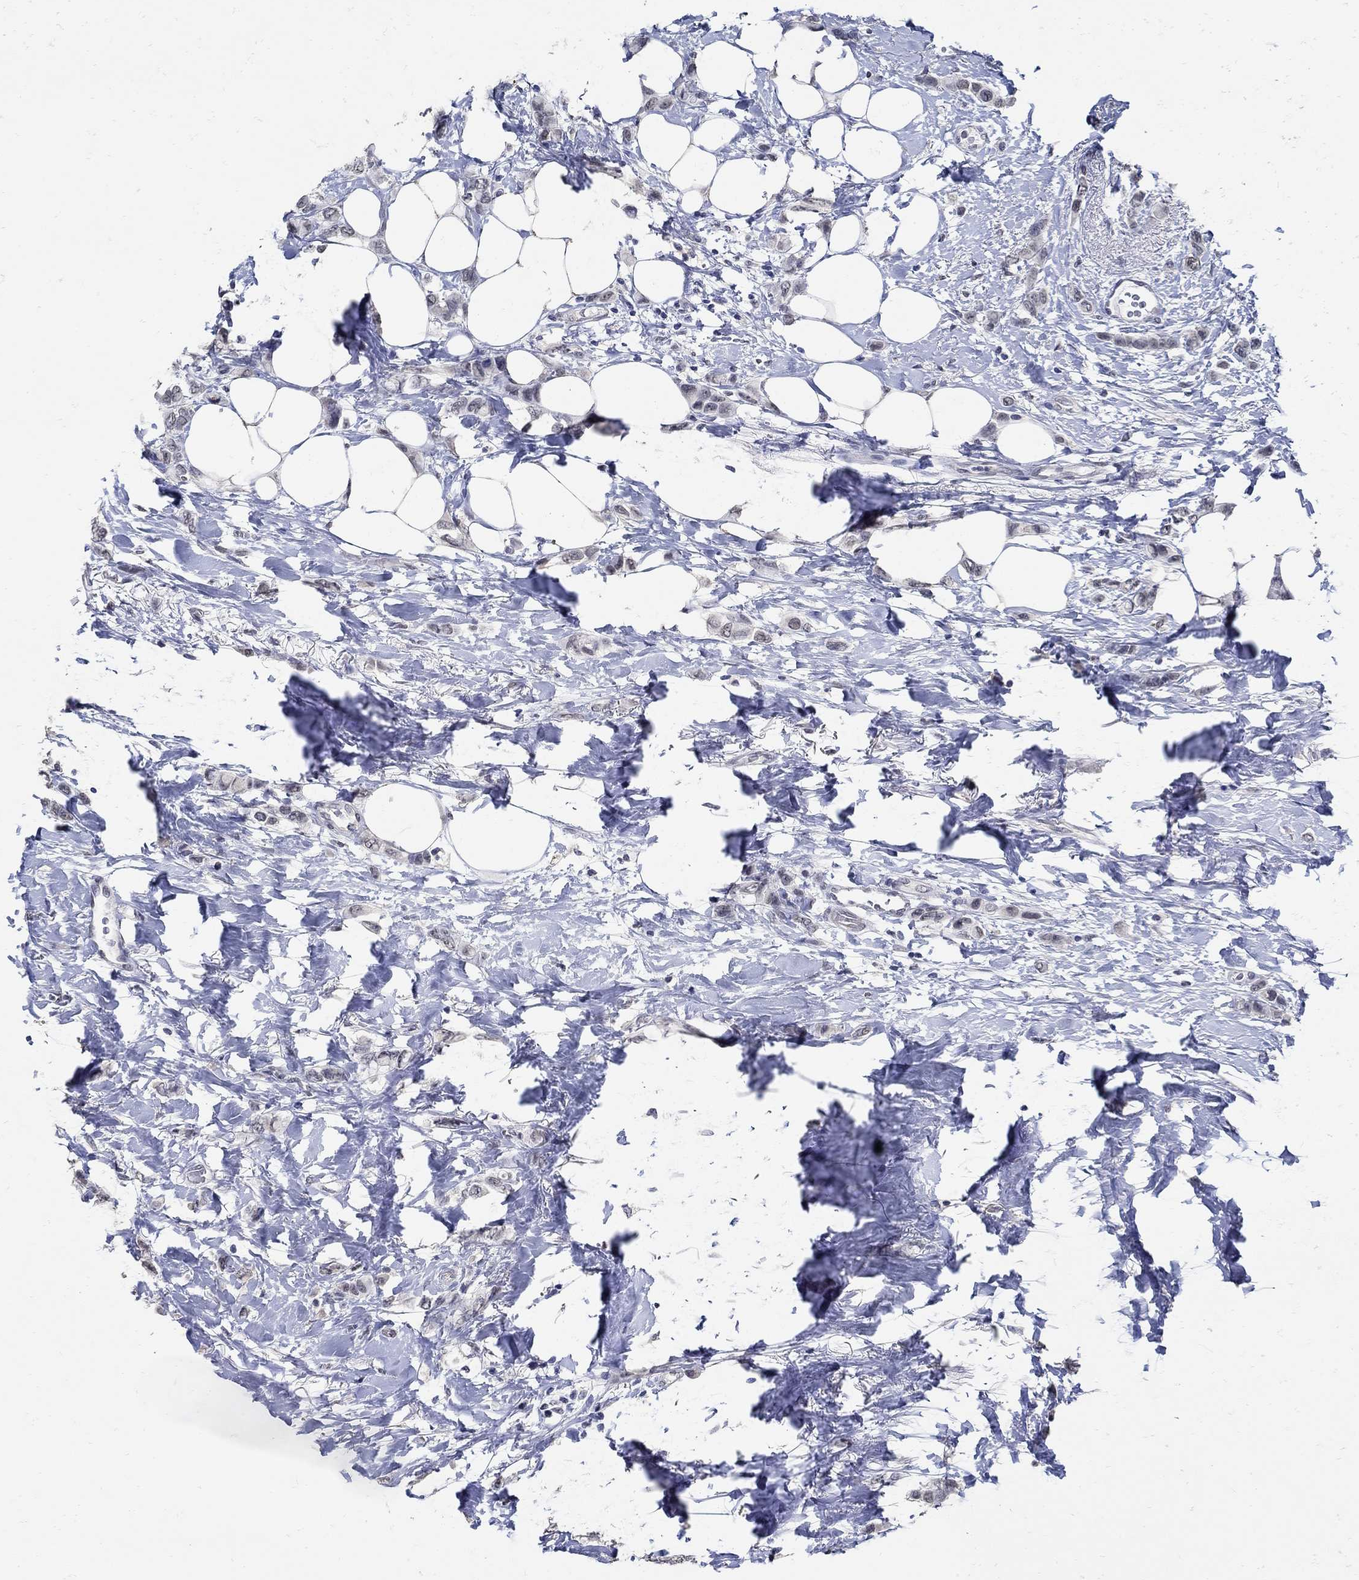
{"staining": {"intensity": "negative", "quantity": "none", "location": "none"}, "tissue": "breast cancer", "cell_type": "Tumor cells", "image_type": "cancer", "snomed": [{"axis": "morphology", "description": "Lobular carcinoma"}, {"axis": "topography", "description": "Breast"}], "caption": "Immunohistochemistry histopathology image of neoplastic tissue: breast lobular carcinoma stained with DAB (3,3'-diaminobenzidine) reveals no significant protein staining in tumor cells. (DAB (3,3'-diaminobenzidine) IHC, high magnification).", "gene": "KCNN3", "patient": {"sex": "female", "age": 66}}